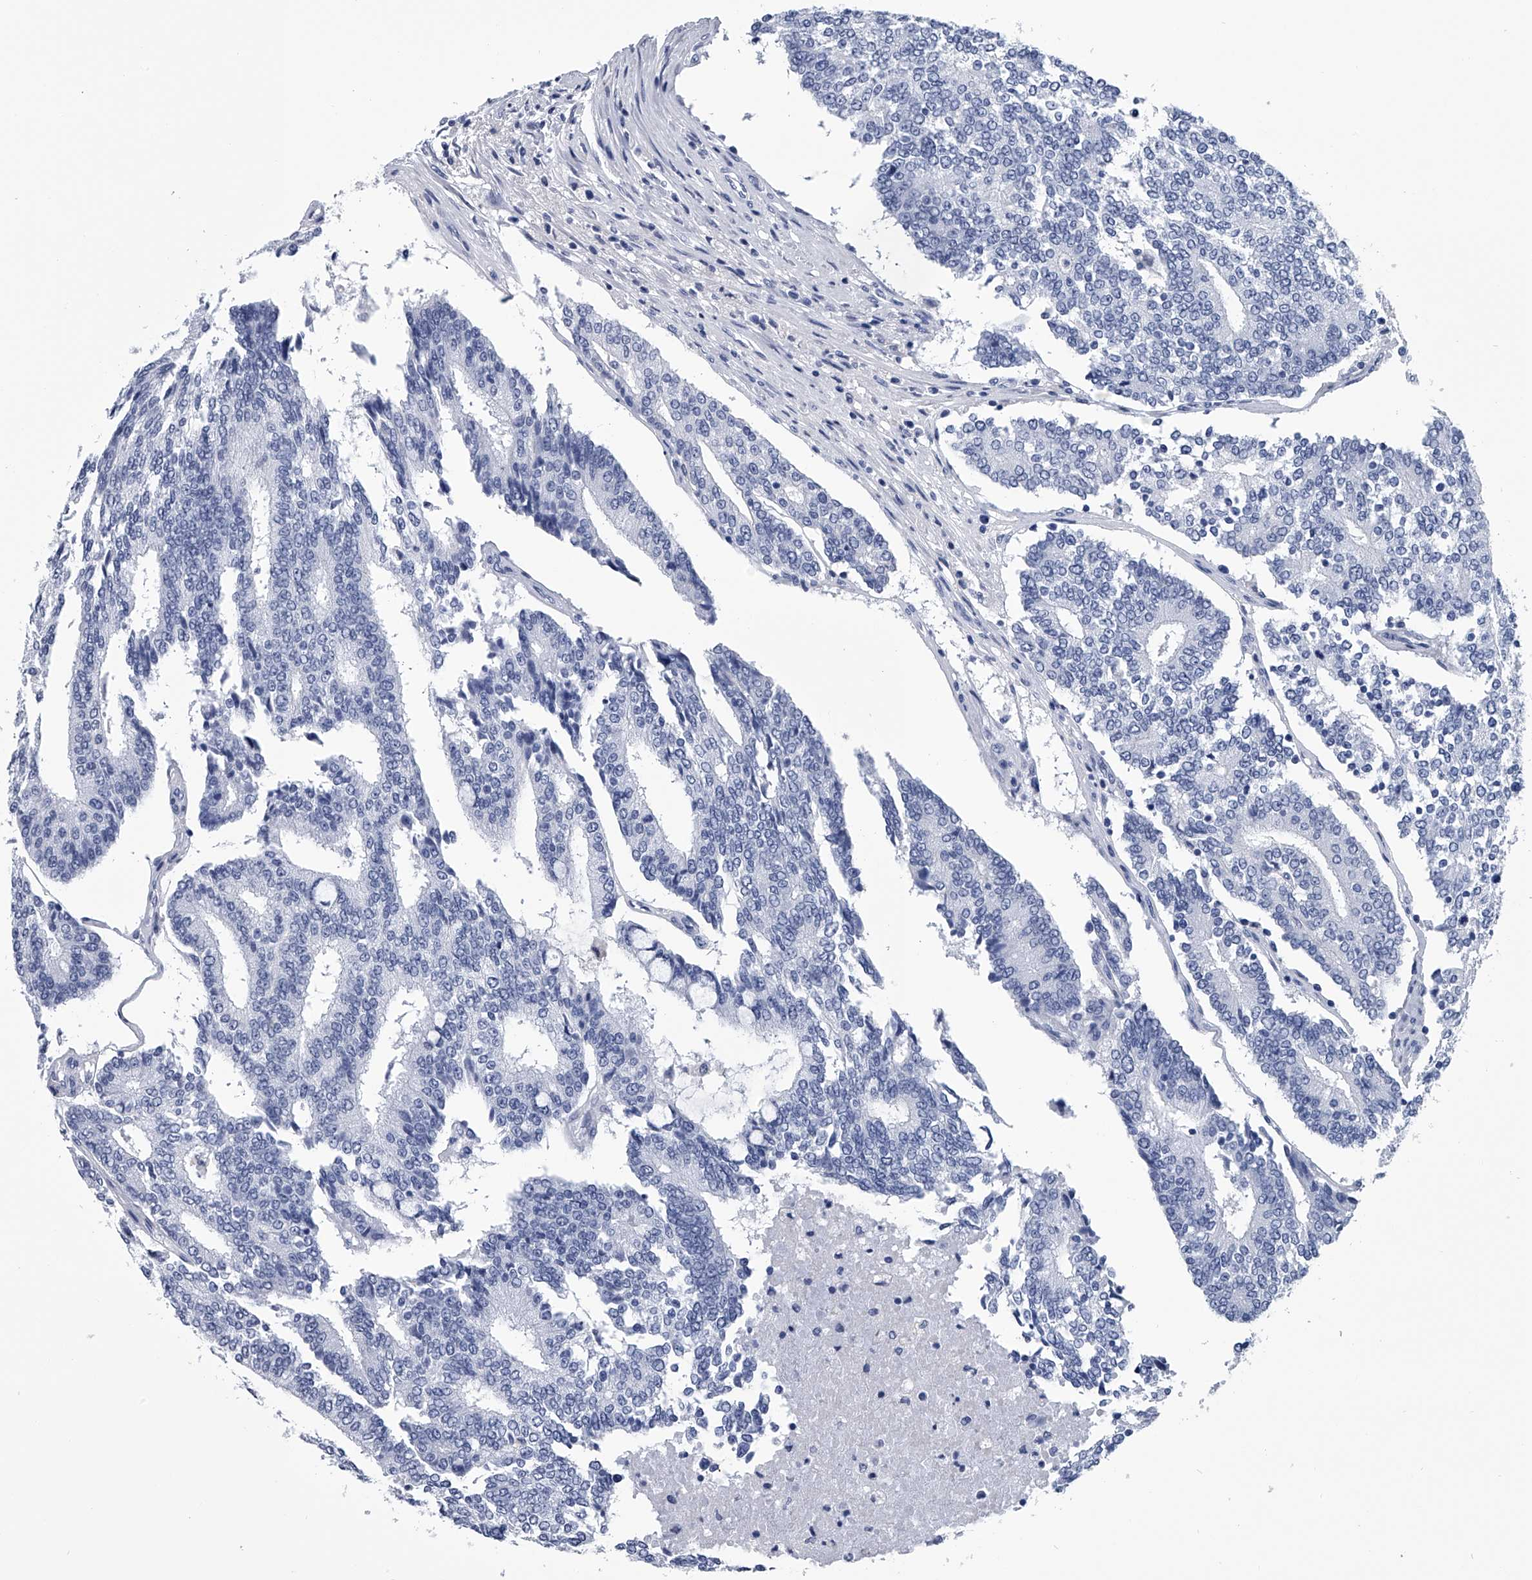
{"staining": {"intensity": "negative", "quantity": "none", "location": "none"}, "tissue": "prostate cancer", "cell_type": "Tumor cells", "image_type": "cancer", "snomed": [{"axis": "morphology", "description": "Normal tissue, NOS"}, {"axis": "morphology", "description": "Adenocarcinoma, High grade"}, {"axis": "topography", "description": "Prostate"}, {"axis": "topography", "description": "Seminal veicle"}], "caption": "An immunohistochemistry (IHC) micrograph of high-grade adenocarcinoma (prostate) is shown. There is no staining in tumor cells of high-grade adenocarcinoma (prostate).", "gene": "PDXK", "patient": {"sex": "male", "age": 55}}